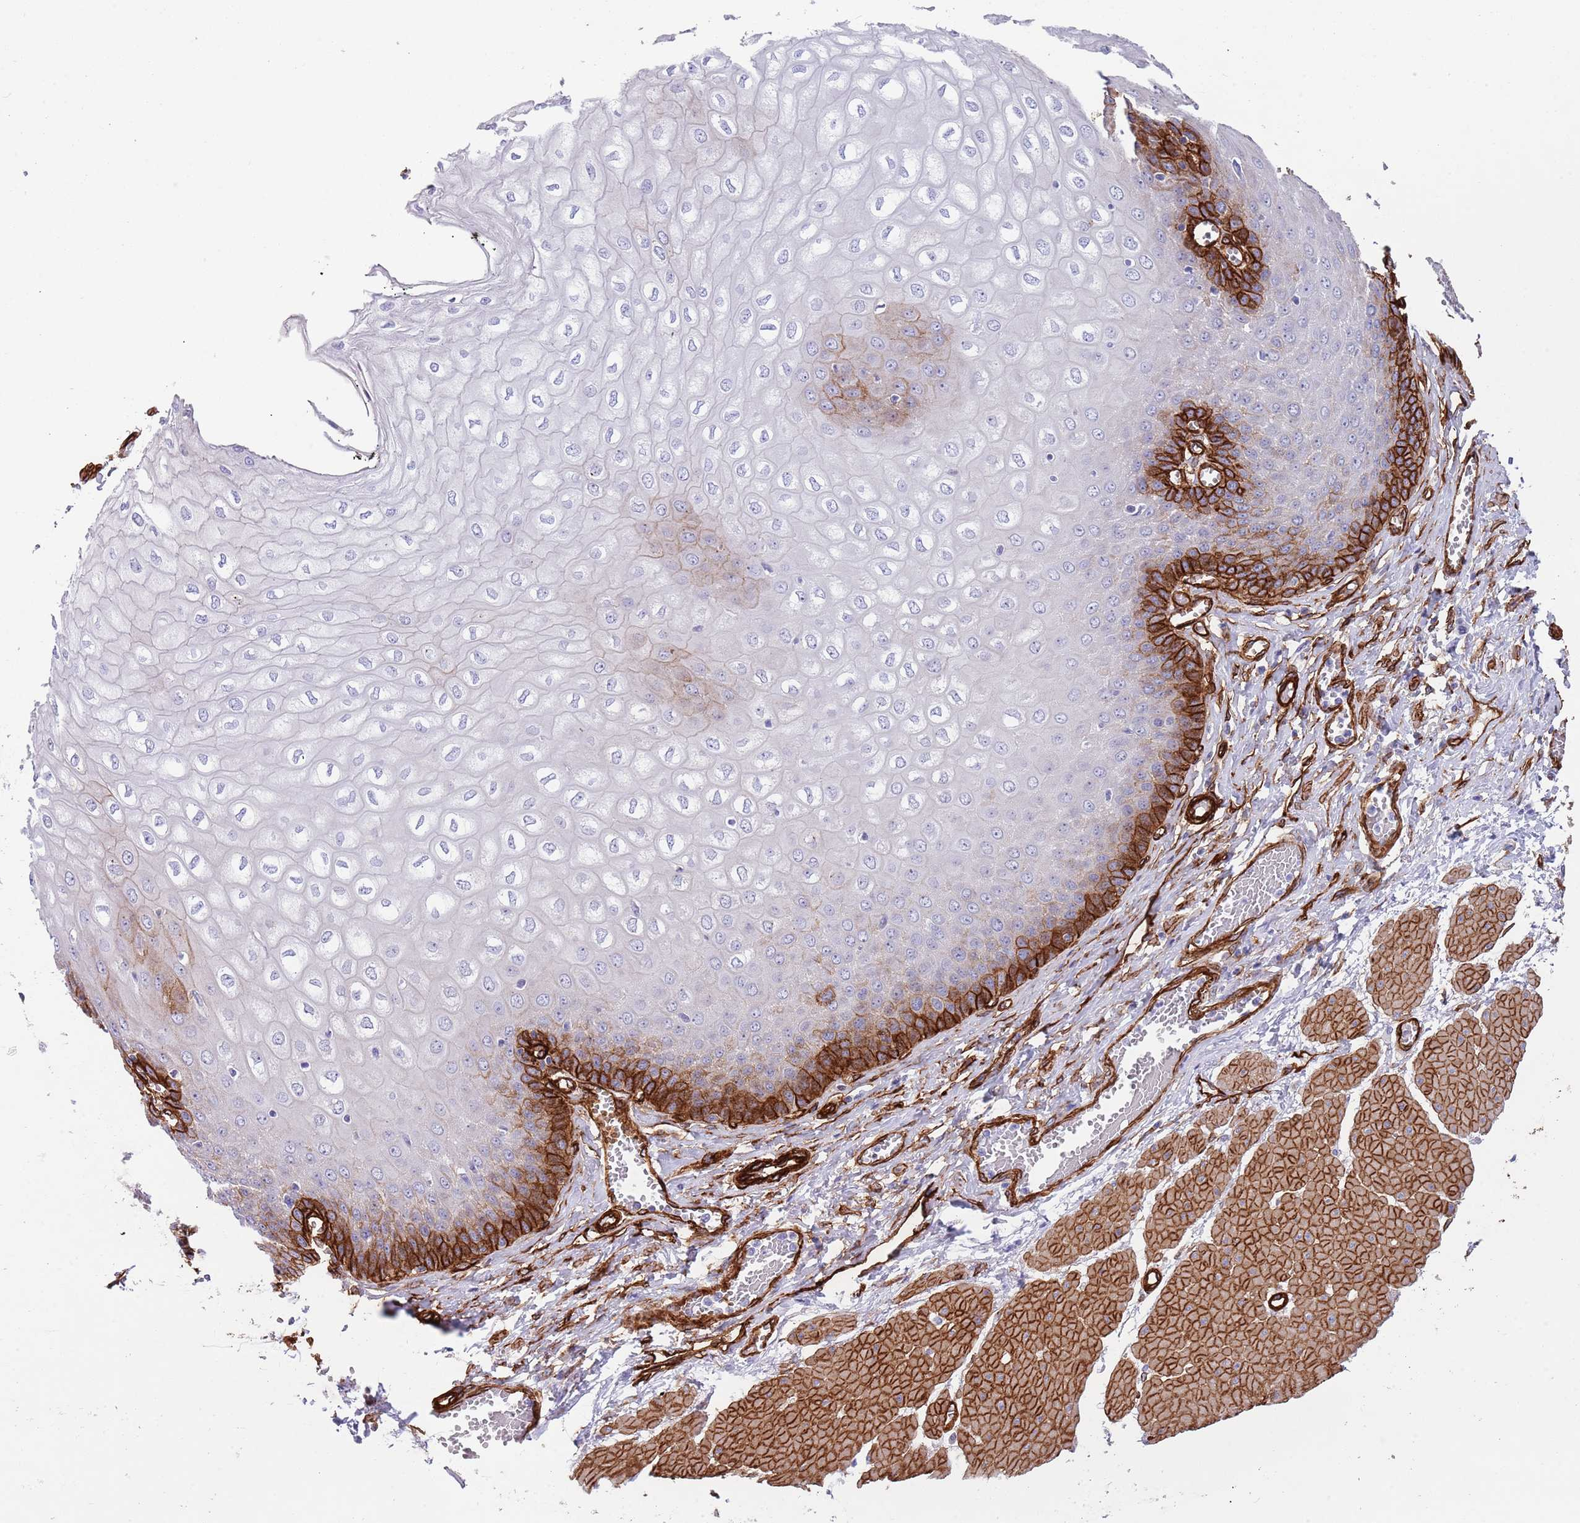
{"staining": {"intensity": "strong", "quantity": "<25%", "location": "cytoplasmic/membranous"}, "tissue": "esophagus", "cell_type": "Squamous epithelial cells", "image_type": "normal", "snomed": [{"axis": "morphology", "description": "Normal tissue, NOS"}, {"axis": "topography", "description": "Esophagus"}], "caption": "Brown immunohistochemical staining in unremarkable human esophagus demonstrates strong cytoplasmic/membranous positivity in about <25% of squamous epithelial cells.", "gene": "CAV2", "patient": {"sex": "male", "age": 60}}